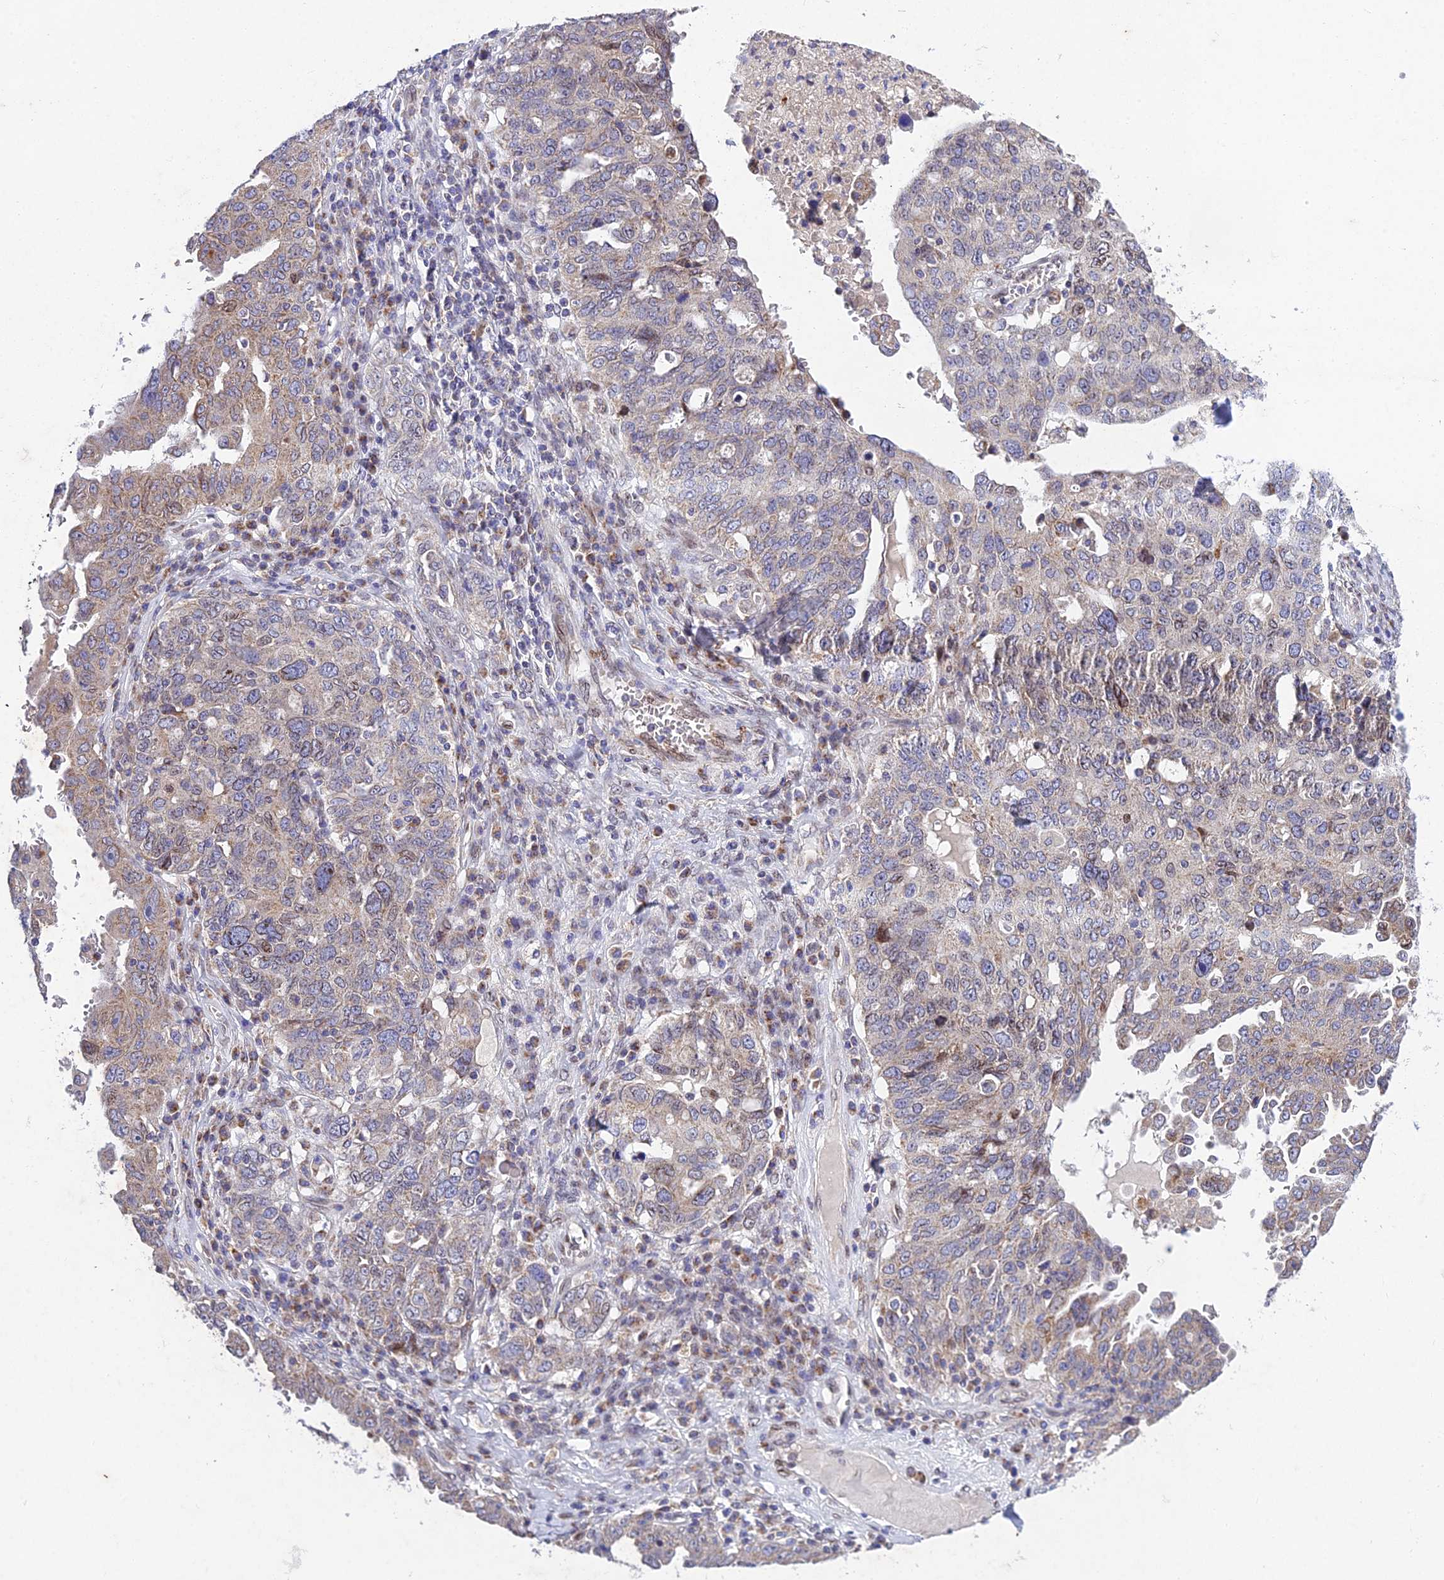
{"staining": {"intensity": "negative", "quantity": "none", "location": "none"}, "tissue": "ovarian cancer", "cell_type": "Tumor cells", "image_type": "cancer", "snomed": [{"axis": "morphology", "description": "Carcinoma, endometroid"}, {"axis": "topography", "description": "Ovary"}], "caption": "An IHC micrograph of ovarian endometroid carcinoma is shown. There is no staining in tumor cells of ovarian endometroid carcinoma.", "gene": "MGAT2", "patient": {"sex": "female", "age": 62}}